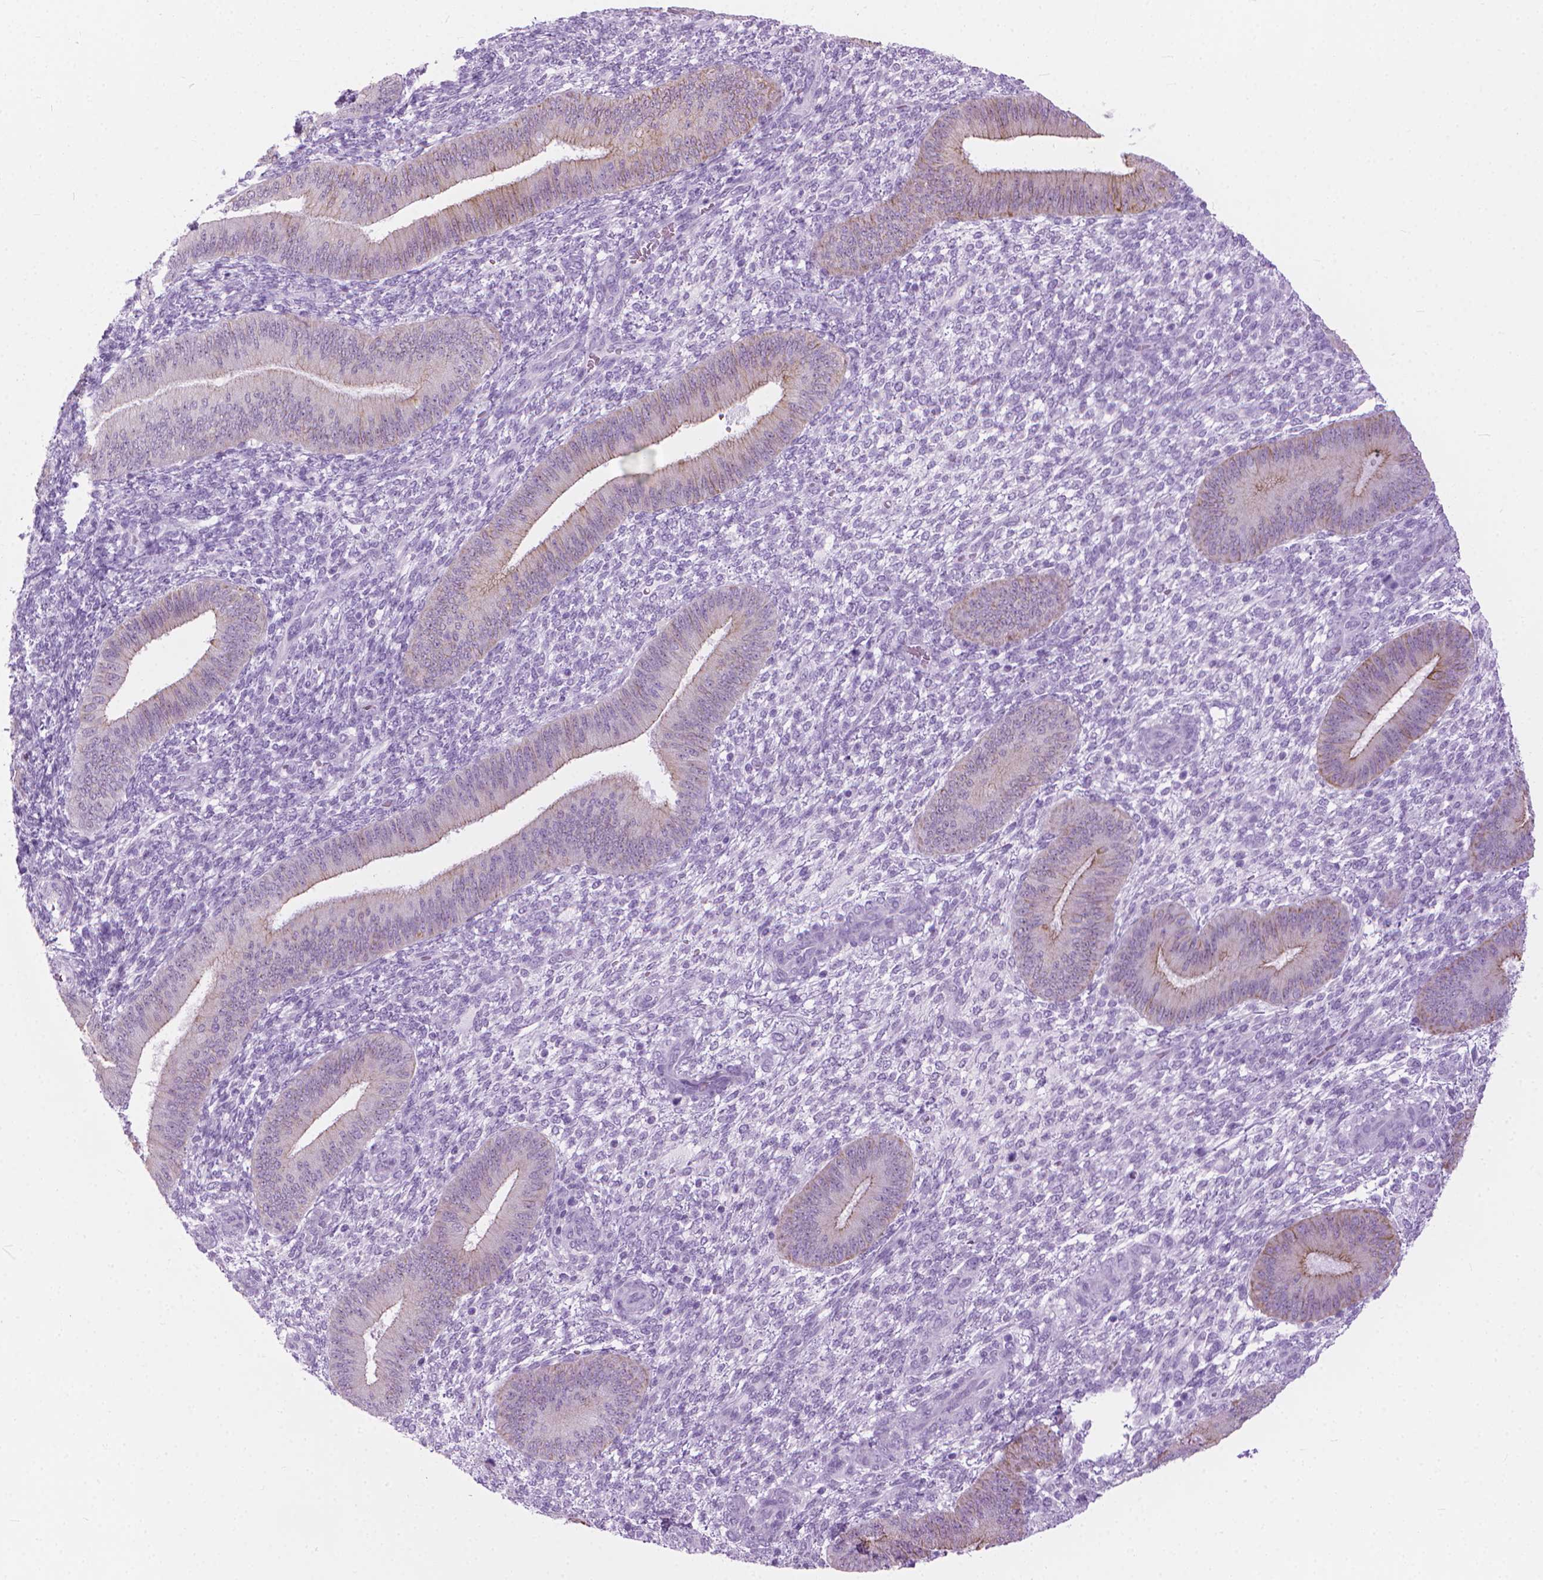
{"staining": {"intensity": "negative", "quantity": "none", "location": "none"}, "tissue": "endometrium", "cell_type": "Cells in endometrial stroma", "image_type": "normal", "snomed": [{"axis": "morphology", "description": "Normal tissue, NOS"}, {"axis": "topography", "description": "Endometrium"}], "caption": "Endometrium stained for a protein using immunohistochemistry demonstrates no staining cells in endometrial stroma.", "gene": "HTR2B", "patient": {"sex": "female", "age": 39}}